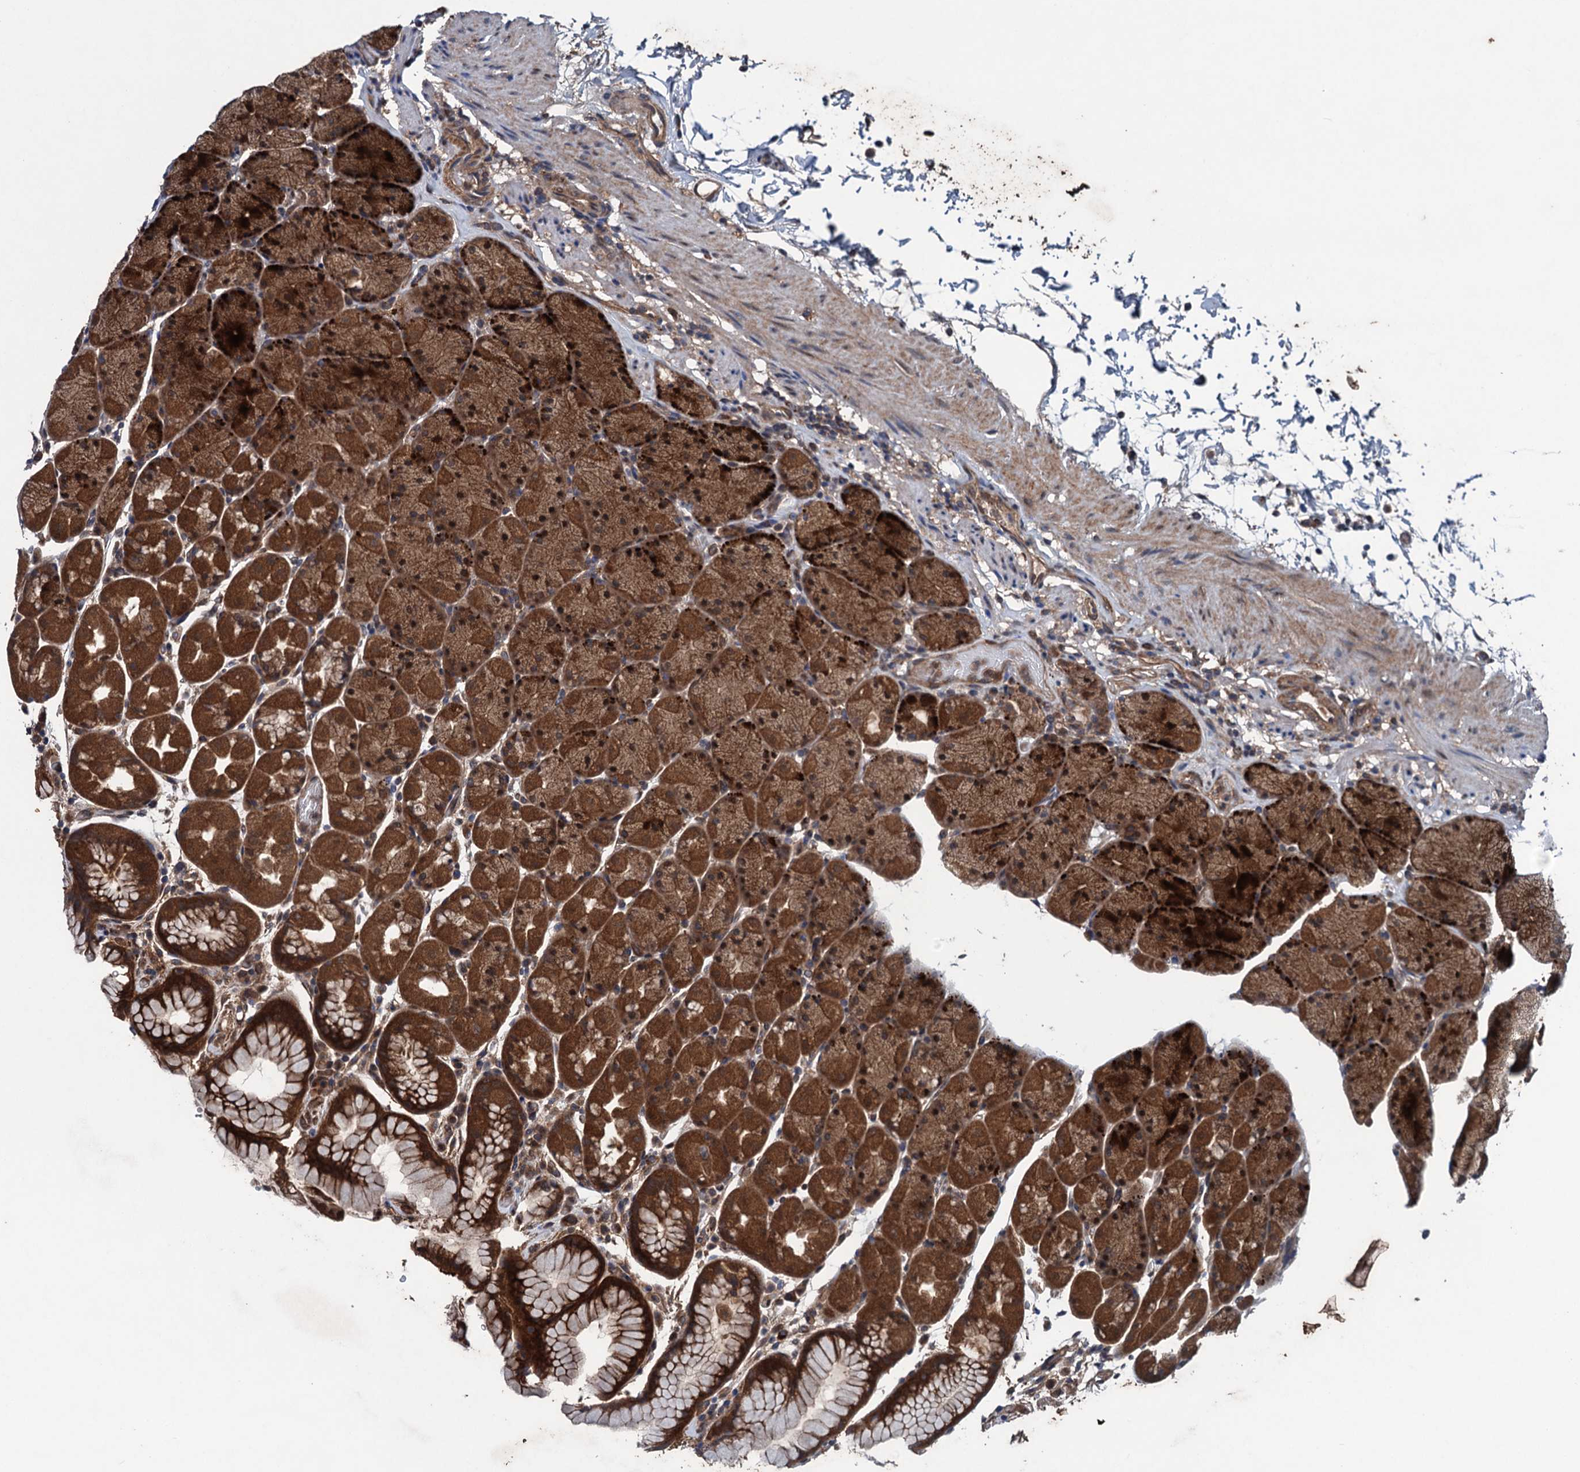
{"staining": {"intensity": "strong", "quantity": ">75%", "location": "cytoplasmic/membranous,nuclear"}, "tissue": "stomach", "cell_type": "Glandular cells", "image_type": "normal", "snomed": [{"axis": "morphology", "description": "Normal tissue, NOS"}, {"axis": "topography", "description": "Stomach, upper"}, {"axis": "topography", "description": "Stomach, lower"}], "caption": "A micrograph showing strong cytoplasmic/membranous,nuclear positivity in approximately >75% of glandular cells in unremarkable stomach, as visualized by brown immunohistochemical staining.", "gene": "BLTP3B", "patient": {"sex": "male", "age": 67}}